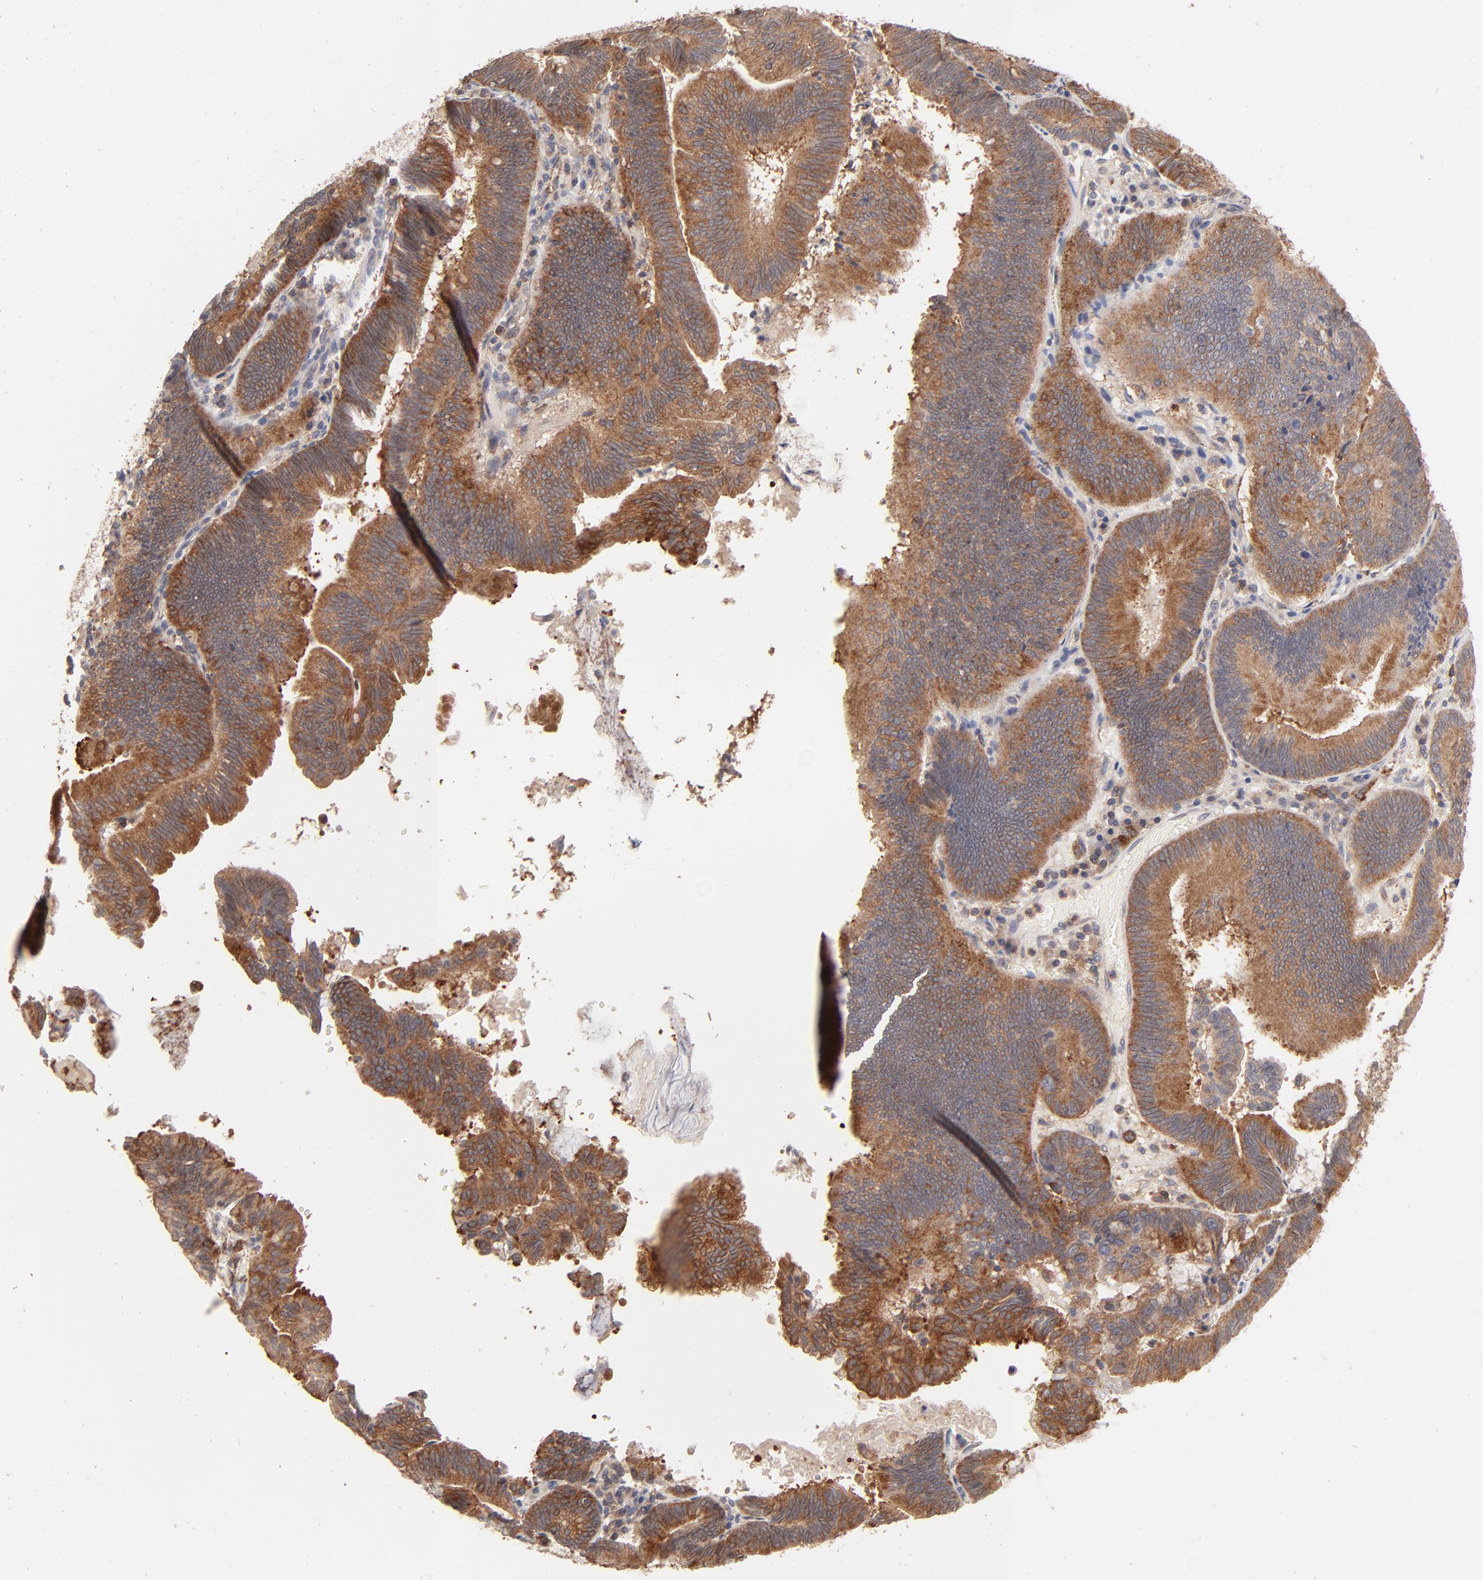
{"staining": {"intensity": "strong", "quantity": ">75%", "location": "cytoplasmic/membranous"}, "tissue": "pancreatic cancer", "cell_type": "Tumor cells", "image_type": "cancer", "snomed": [{"axis": "morphology", "description": "Adenocarcinoma, NOS"}, {"axis": "topography", "description": "Pancreas"}], "caption": "IHC (DAB (3,3'-diaminobenzidine)) staining of pancreatic cancer shows strong cytoplasmic/membranous protein expression in approximately >75% of tumor cells. (DAB (3,3'-diaminobenzidine) = brown stain, brightfield microscopy at high magnification).", "gene": "IVNS1ABP", "patient": {"sex": "male", "age": 82}}